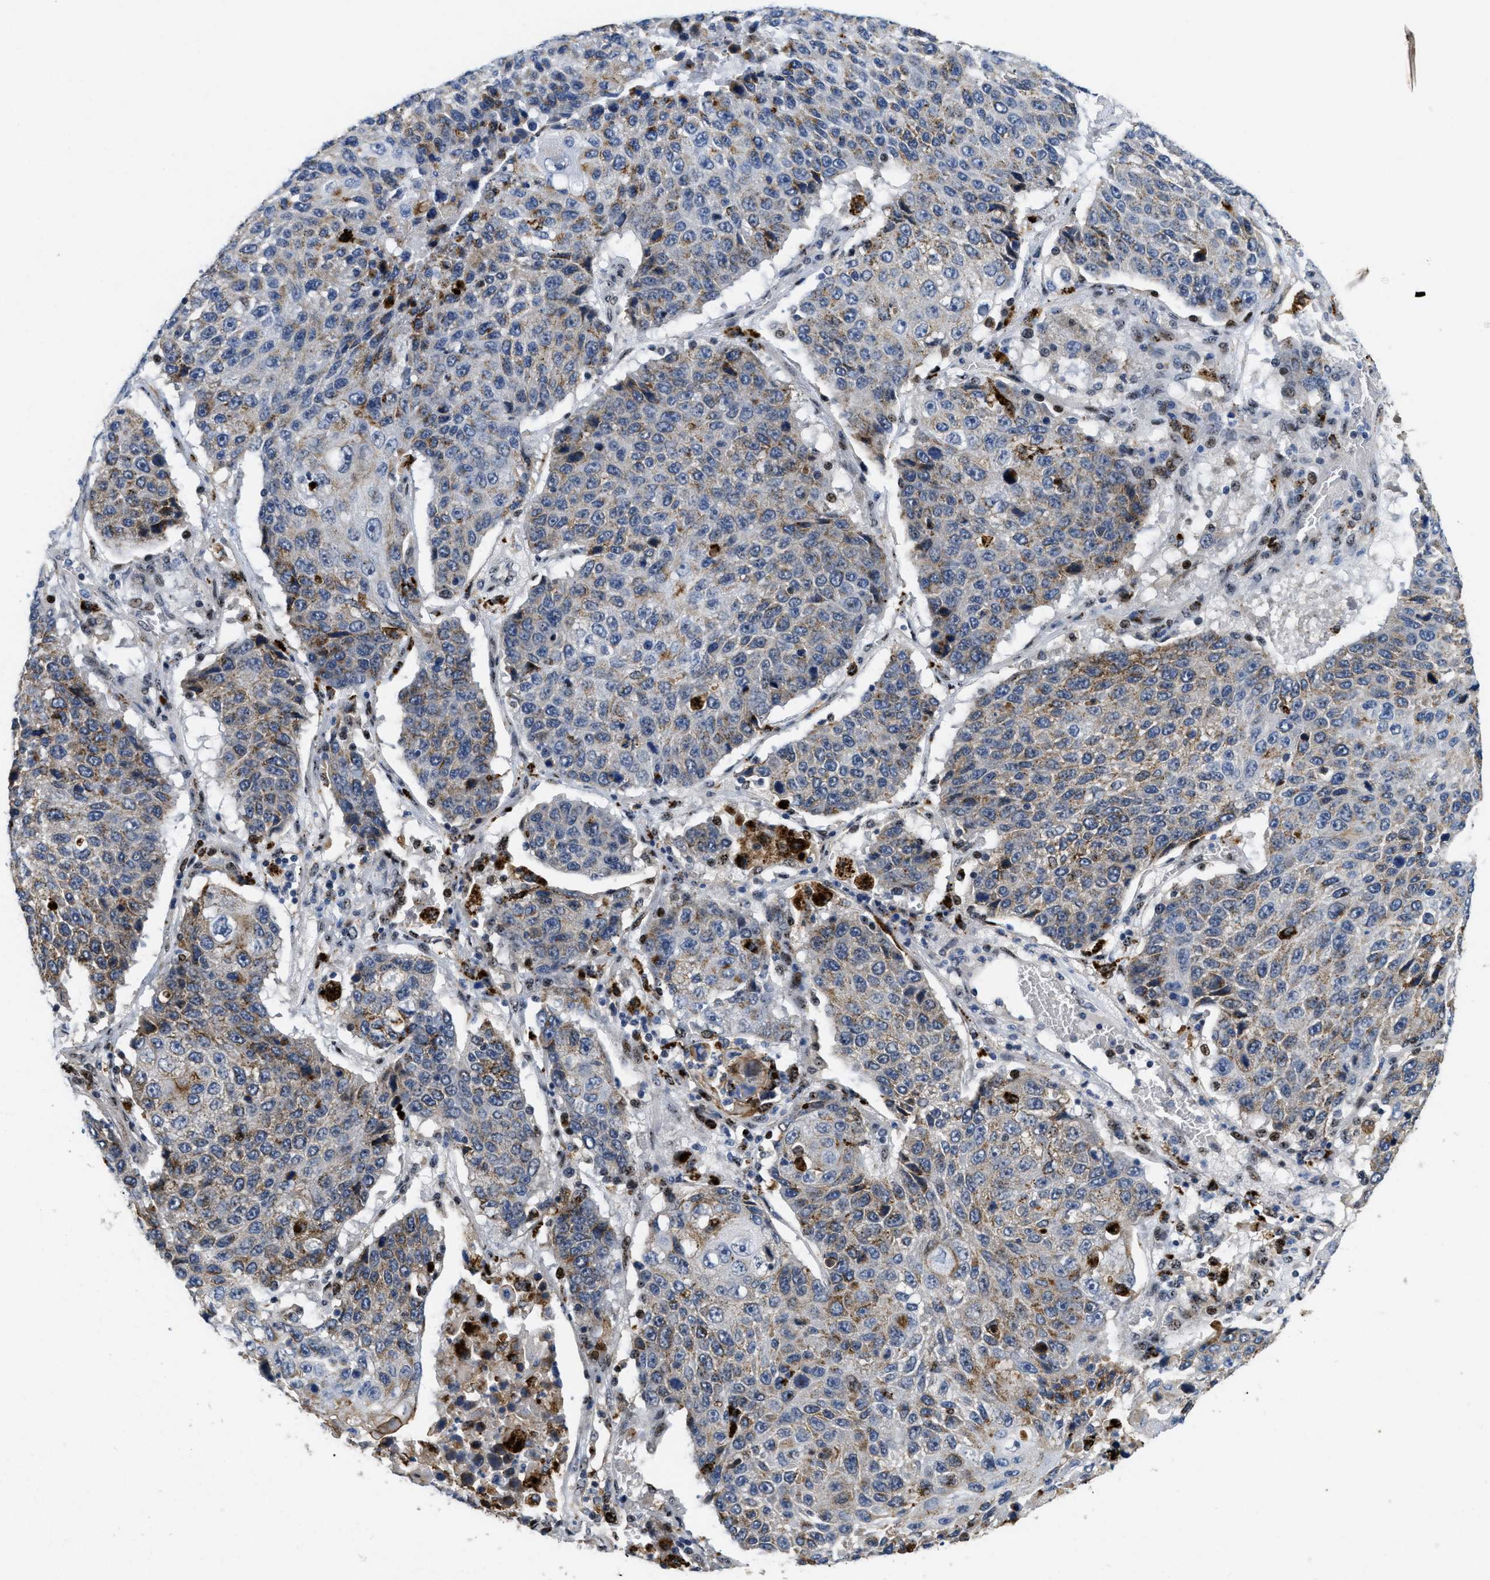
{"staining": {"intensity": "moderate", "quantity": "25%-75%", "location": "cytoplasmic/membranous"}, "tissue": "lung cancer", "cell_type": "Tumor cells", "image_type": "cancer", "snomed": [{"axis": "morphology", "description": "Squamous cell carcinoma, NOS"}, {"axis": "topography", "description": "Lung"}], "caption": "Squamous cell carcinoma (lung) stained for a protein shows moderate cytoplasmic/membranous positivity in tumor cells. (DAB (3,3'-diaminobenzidine) = brown stain, brightfield microscopy at high magnification).", "gene": "BMPR2", "patient": {"sex": "male", "age": 61}}